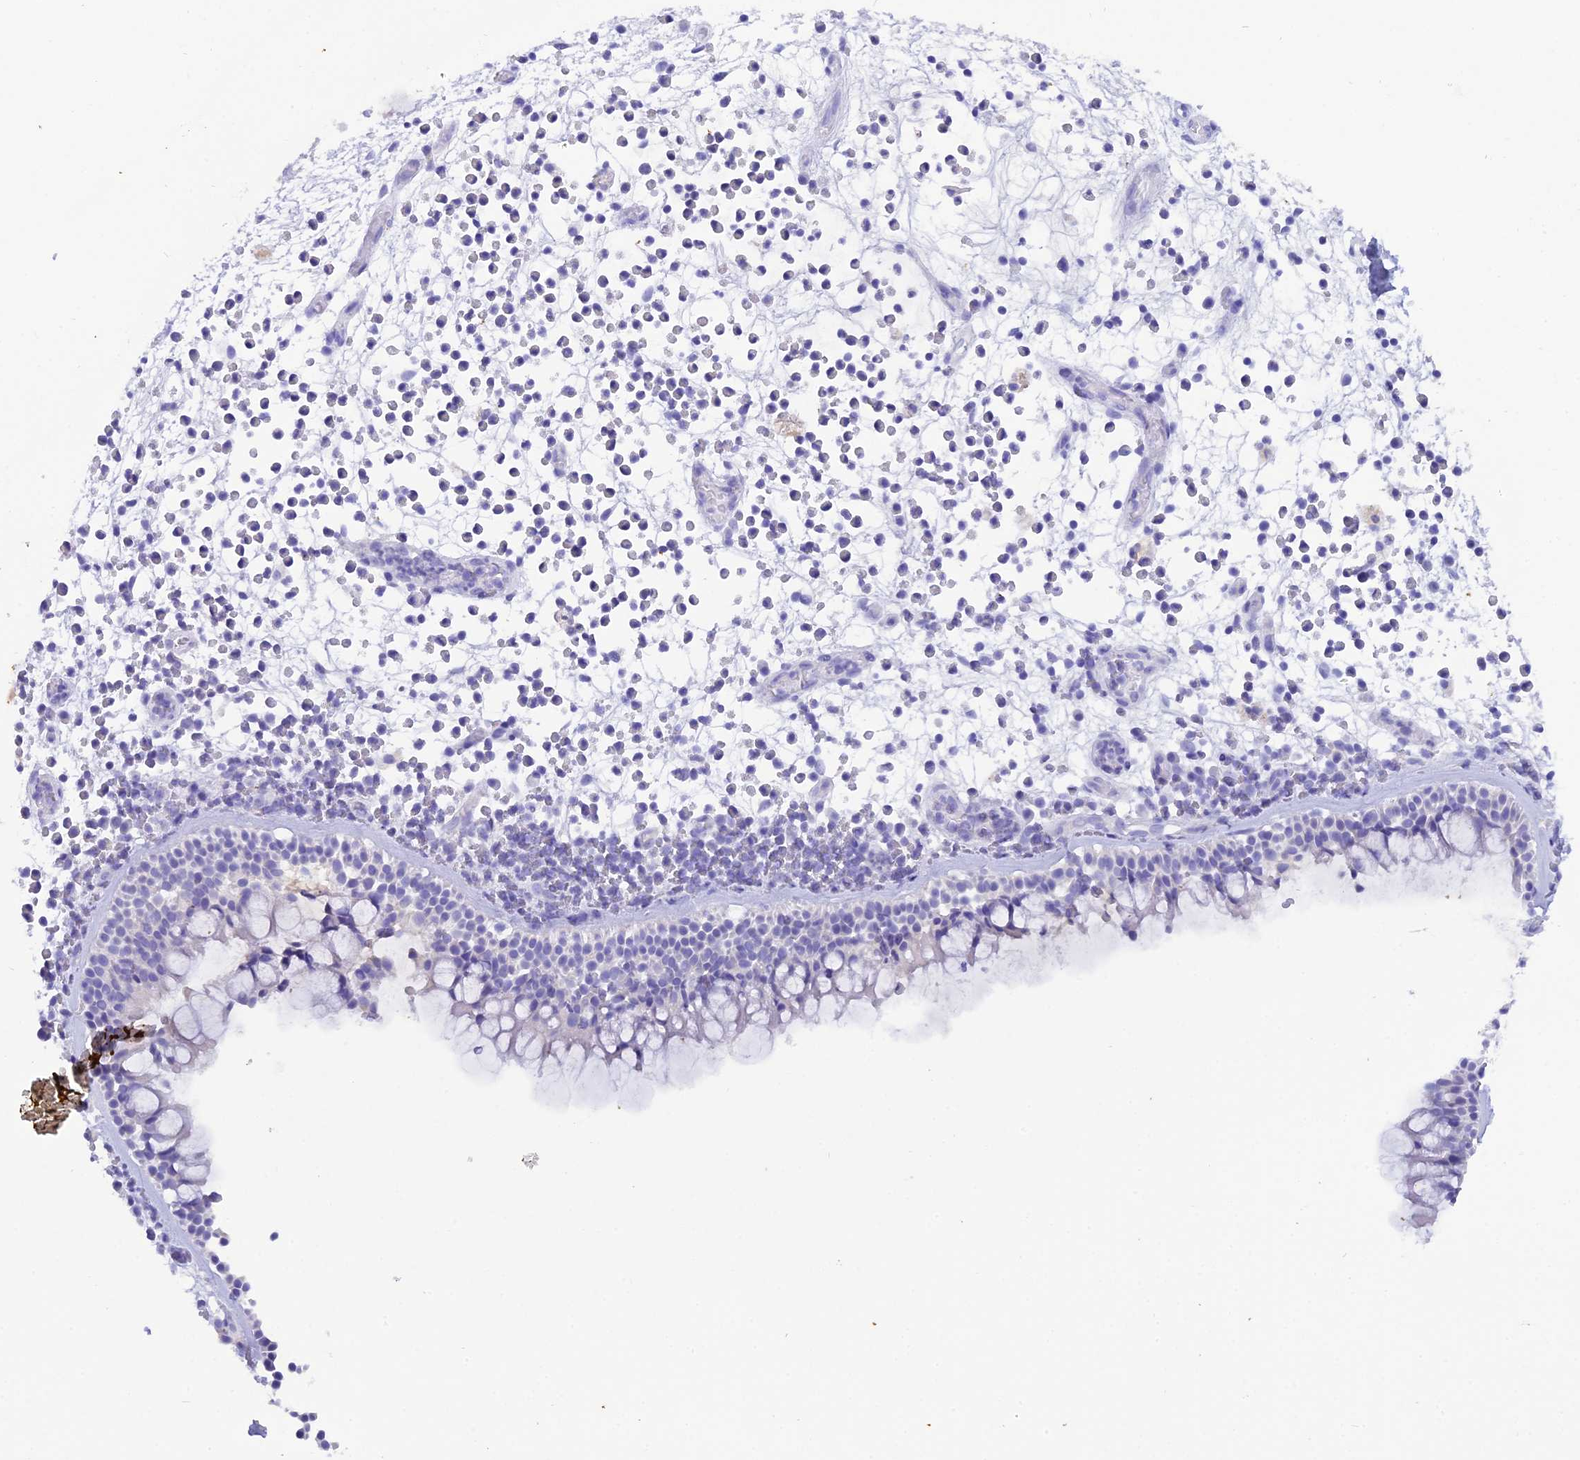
{"staining": {"intensity": "negative", "quantity": "none", "location": "none"}, "tissue": "nasopharynx", "cell_type": "Respiratory epithelial cells", "image_type": "normal", "snomed": [{"axis": "morphology", "description": "Normal tissue, NOS"}, {"axis": "morphology", "description": "Inflammation, NOS"}, {"axis": "morphology", "description": "Malignant melanoma, Metastatic site"}, {"axis": "topography", "description": "Nasopharynx"}], "caption": "Human nasopharynx stained for a protein using immunohistochemistry shows no staining in respiratory epithelial cells.", "gene": "REG1A", "patient": {"sex": "male", "age": 70}}